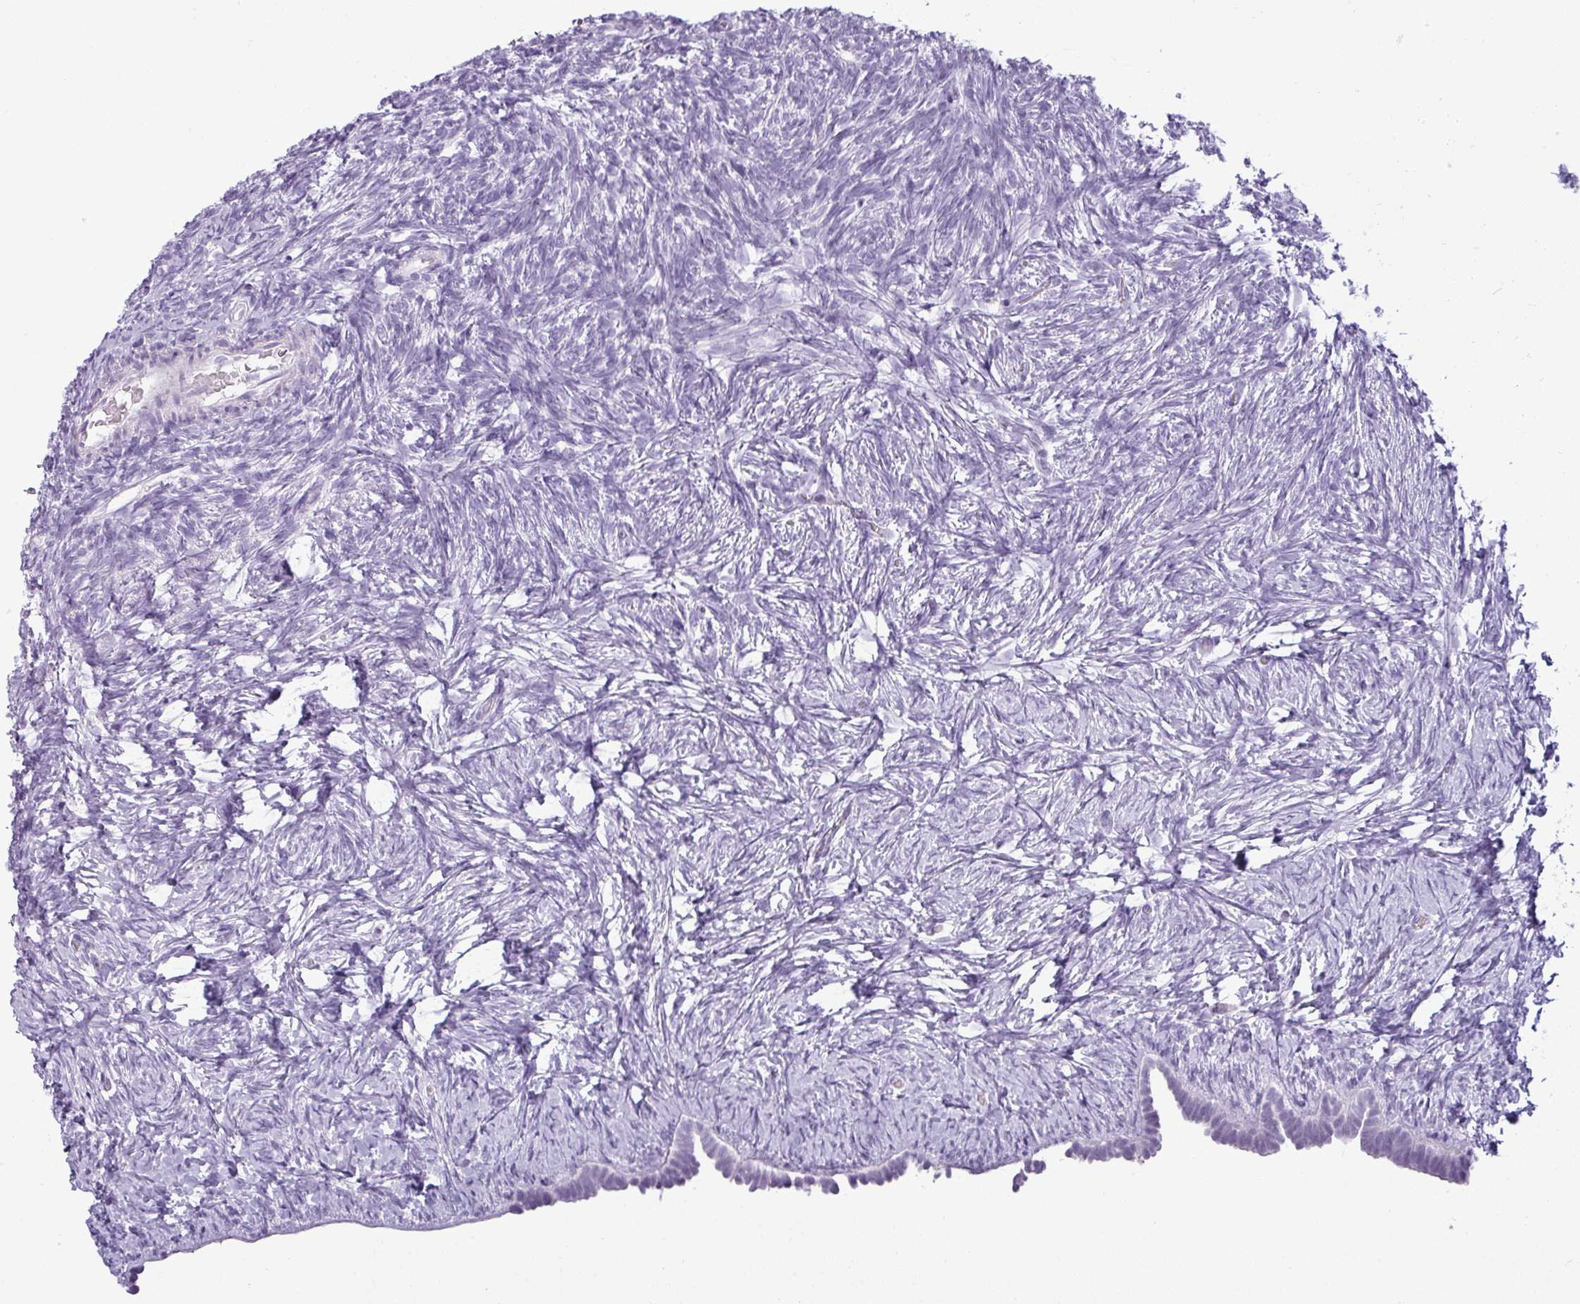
{"staining": {"intensity": "negative", "quantity": "none", "location": "none"}, "tissue": "ovary", "cell_type": "Ovarian stroma cells", "image_type": "normal", "snomed": [{"axis": "morphology", "description": "Normal tissue, NOS"}, {"axis": "topography", "description": "Ovary"}], "caption": "Ovarian stroma cells show no significant protein positivity in normal ovary. The staining was performed using DAB to visualize the protein expression in brown, while the nuclei were stained in blue with hematoxylin (Magnification: 20x).", "gene": "CDH16", "patient": {"sex": "female", "age": 39}}